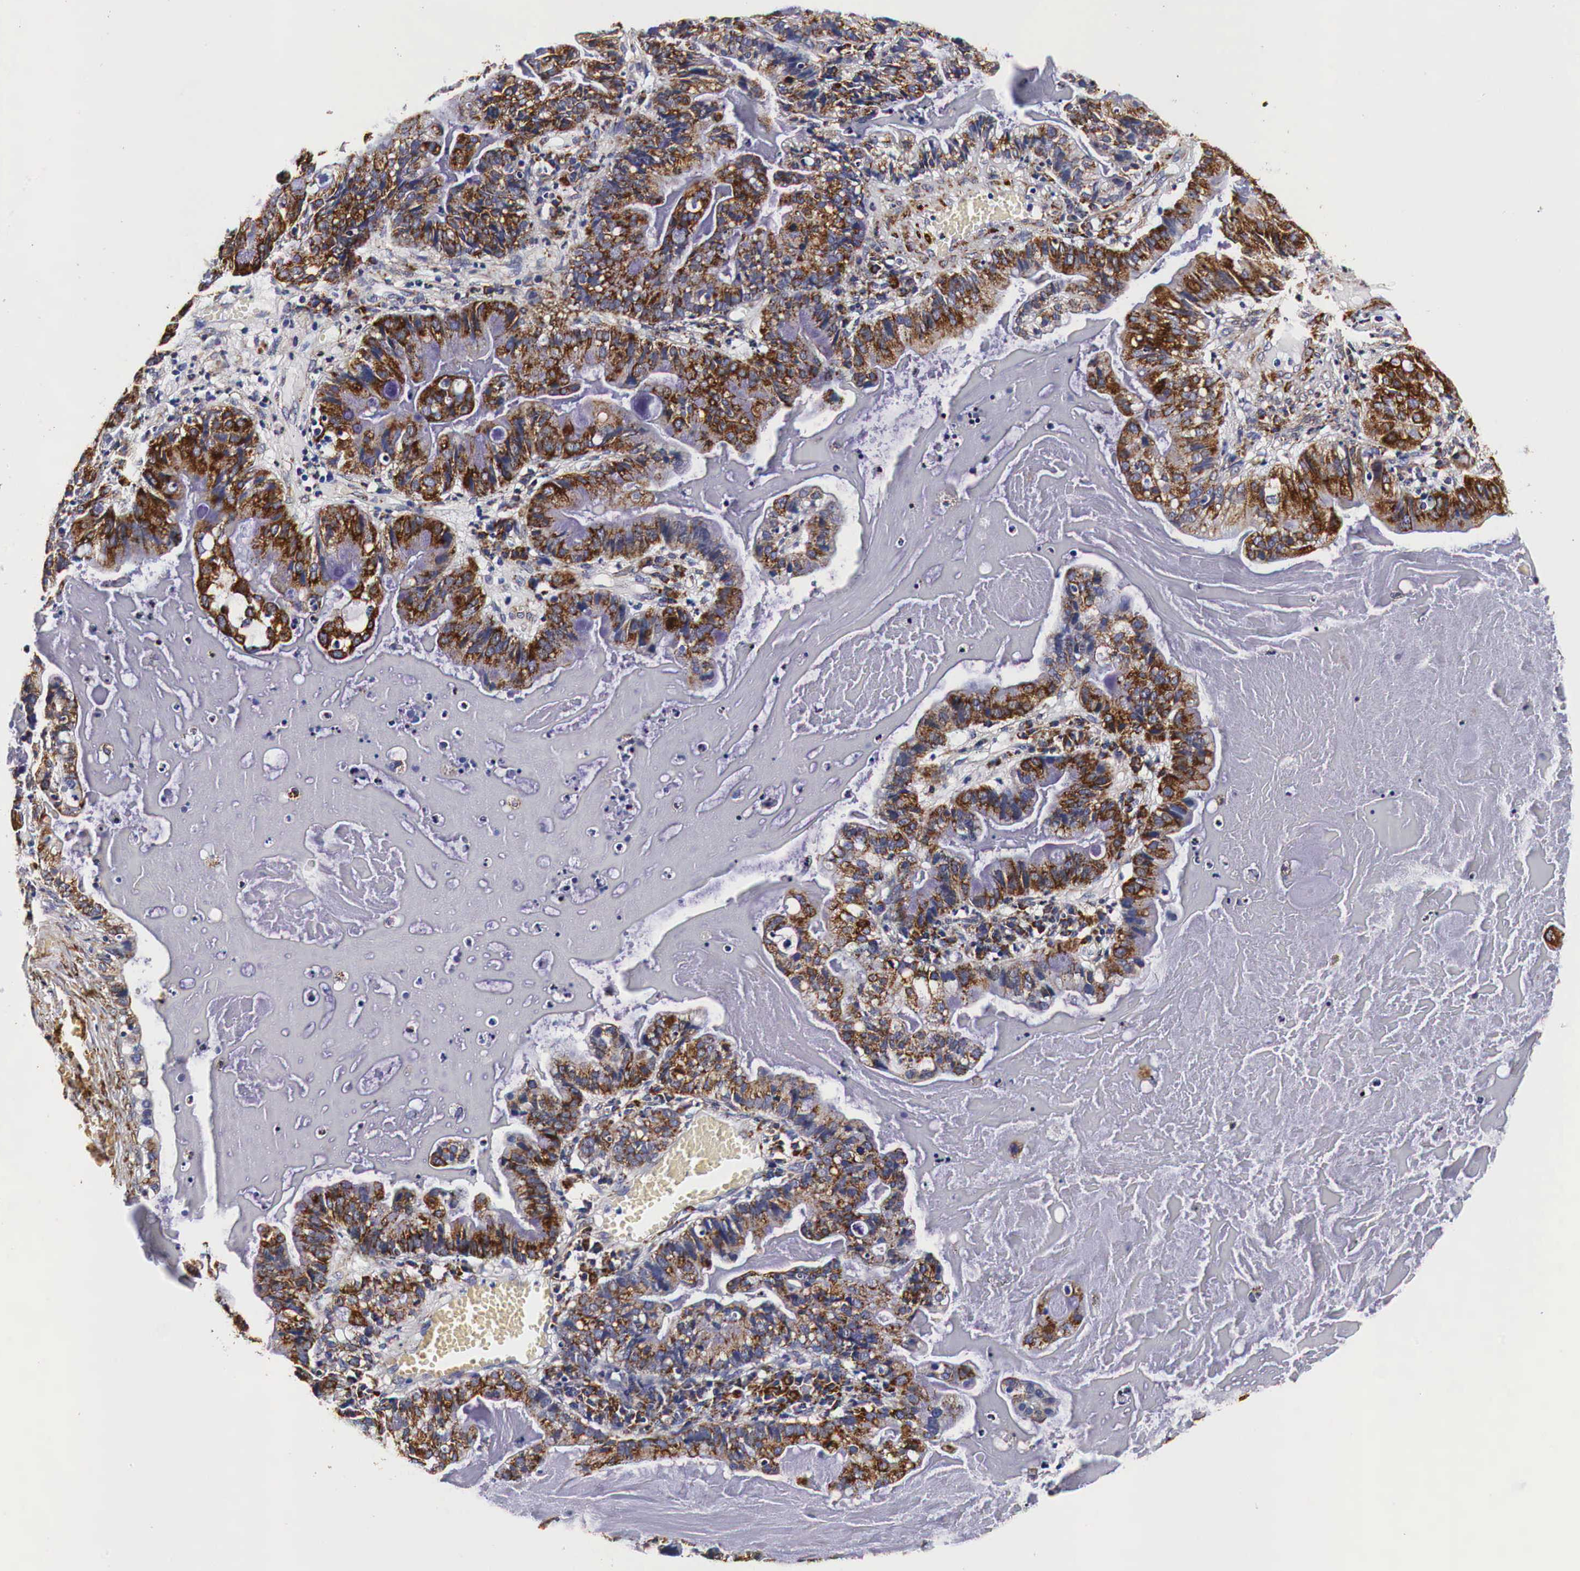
{"staining": {"intensity": "moderate", "quantity": ">75%", "location": "cytoplasmic/membranous"}, "tissue": "cervical cancer", "cell_type": "Tumor cells", "image_type": "cancer", "snomed": [{"axis": "morphology", "description": "Adenocarcinoma, NOS"}, {"axis": "topography", "description": "Cervix"}], "caption": "Moderate cytoplasmic/membranous positivity is seen in approximately >75% of tumor cells in cervical cancer (adenocarcinoma). Using DAB (3,3'-diaminobenzidine) (brown) and hematoxylin (blue) stains, captured at high magnification using brightfield microscopy.", "gene": "CKAP4", "patient": {"sex": "female", "age": 41}}